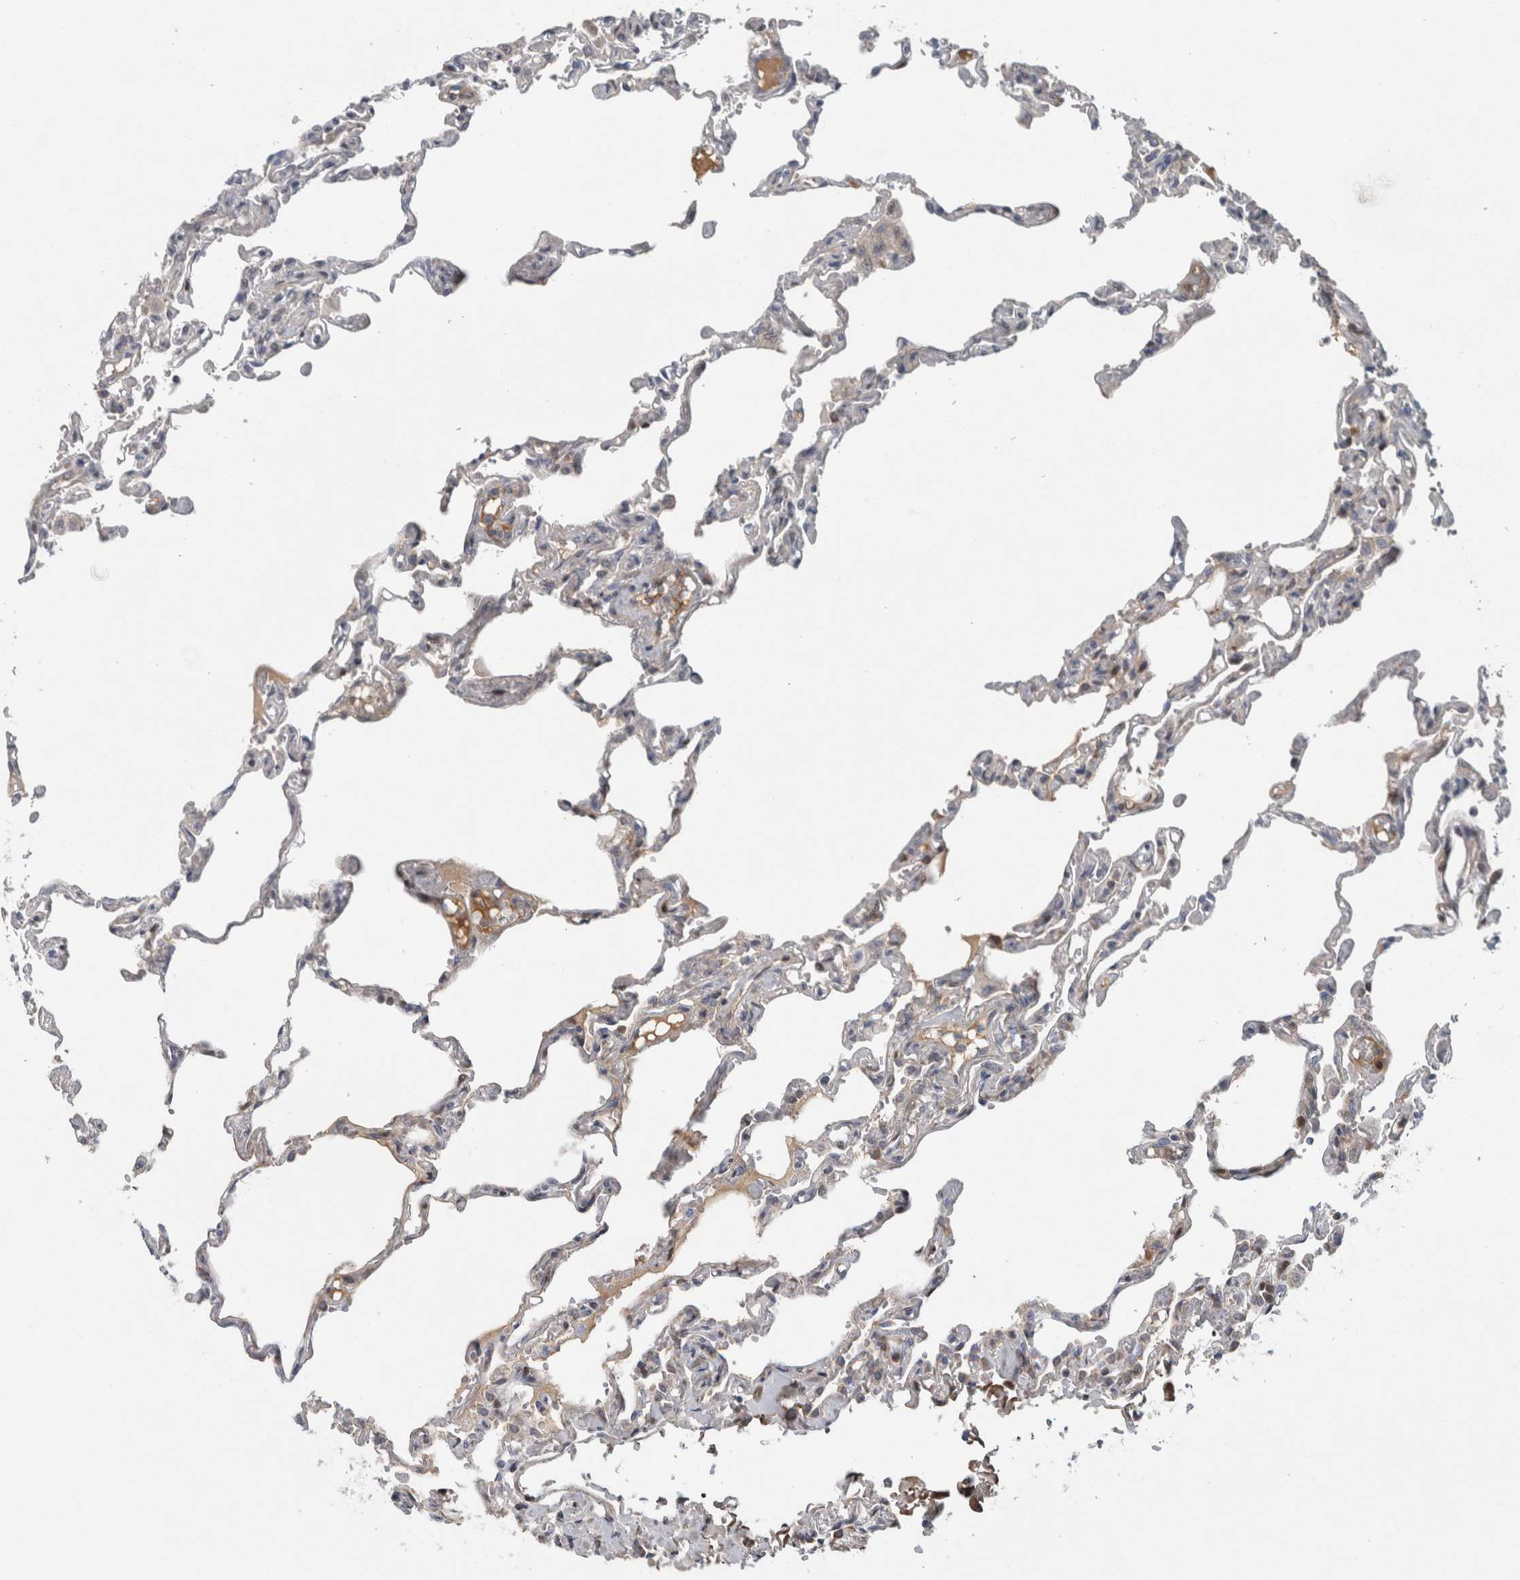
{"staining": {"intensity": "weak", "quantity": "<25%", "location": "cytoplasmic/membranous"}, "tissue": "lung", "cell_type": "Alveolar cells", "image_type": "normal", "snomed": [{"axis": "morphology", "description": "Normal tissue, NOS"}, {"axis": "topography", "description": "Lung"}], "caption": "Immunohistochemistry (IHC) image of normal human lung stained for a protein (brown), which demonstrates no staining in alveolar cells. The staining was performed using DAB to visualize the protein expression in brown, while the nuclei were stained in blue with hematoxylin (Magnification: 20x).", "gene": "RBM48", "patient": {"sex": "male", "age": 21}}